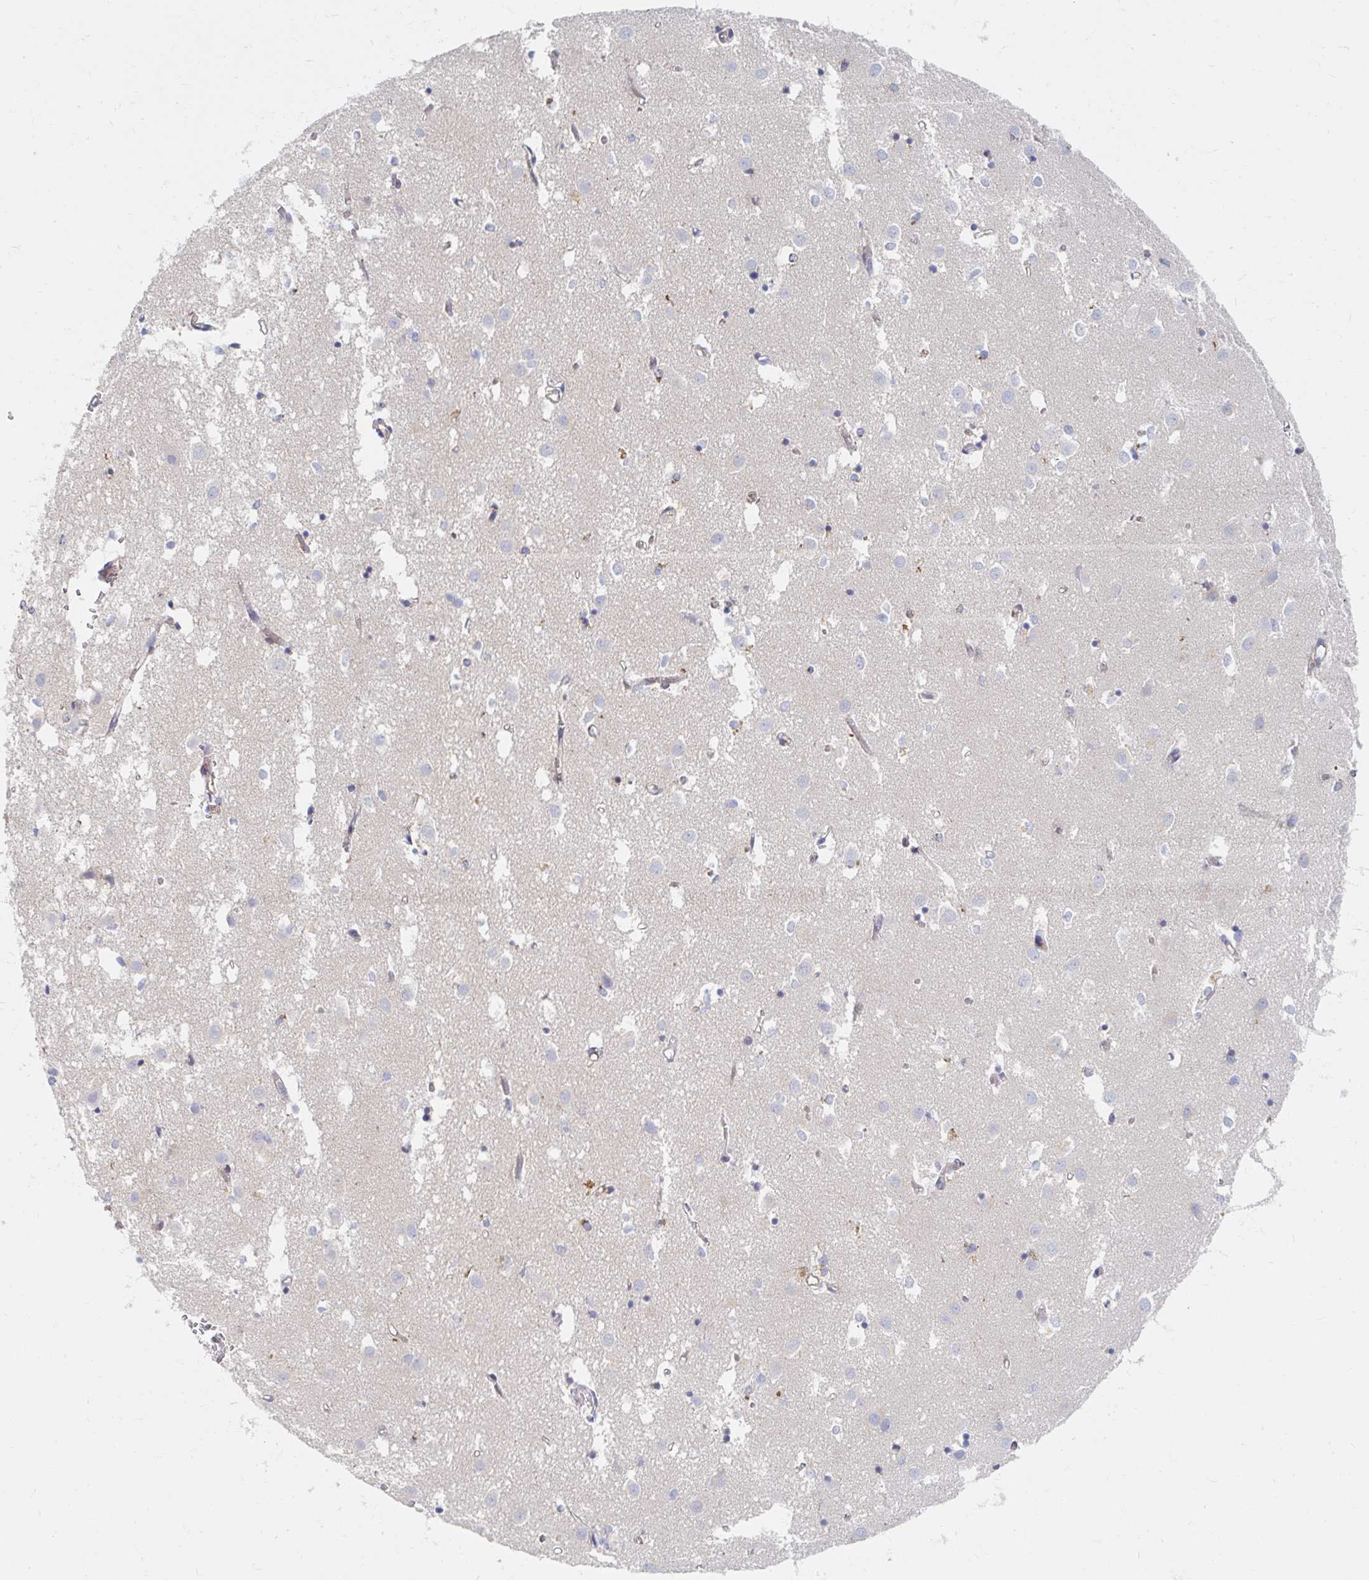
{"staining": {"intensity": "weak", "quantity": "<25%", "location": "cytoplasmic/membranous"}, "tissue": "caudate", "cell_type": "Glial cells", "image_type": "normal", "snomed": [{"axis": "morphology", "description": "Normal tissue, NOS"}, {"axis": "topography", "description": "Lateral ventricle wall"}], "caption": "A histopathology image of human caudate is negative for staining in glial cells.", "gene": "MAVS", "patient": {"sex": "male", "age": 70}}